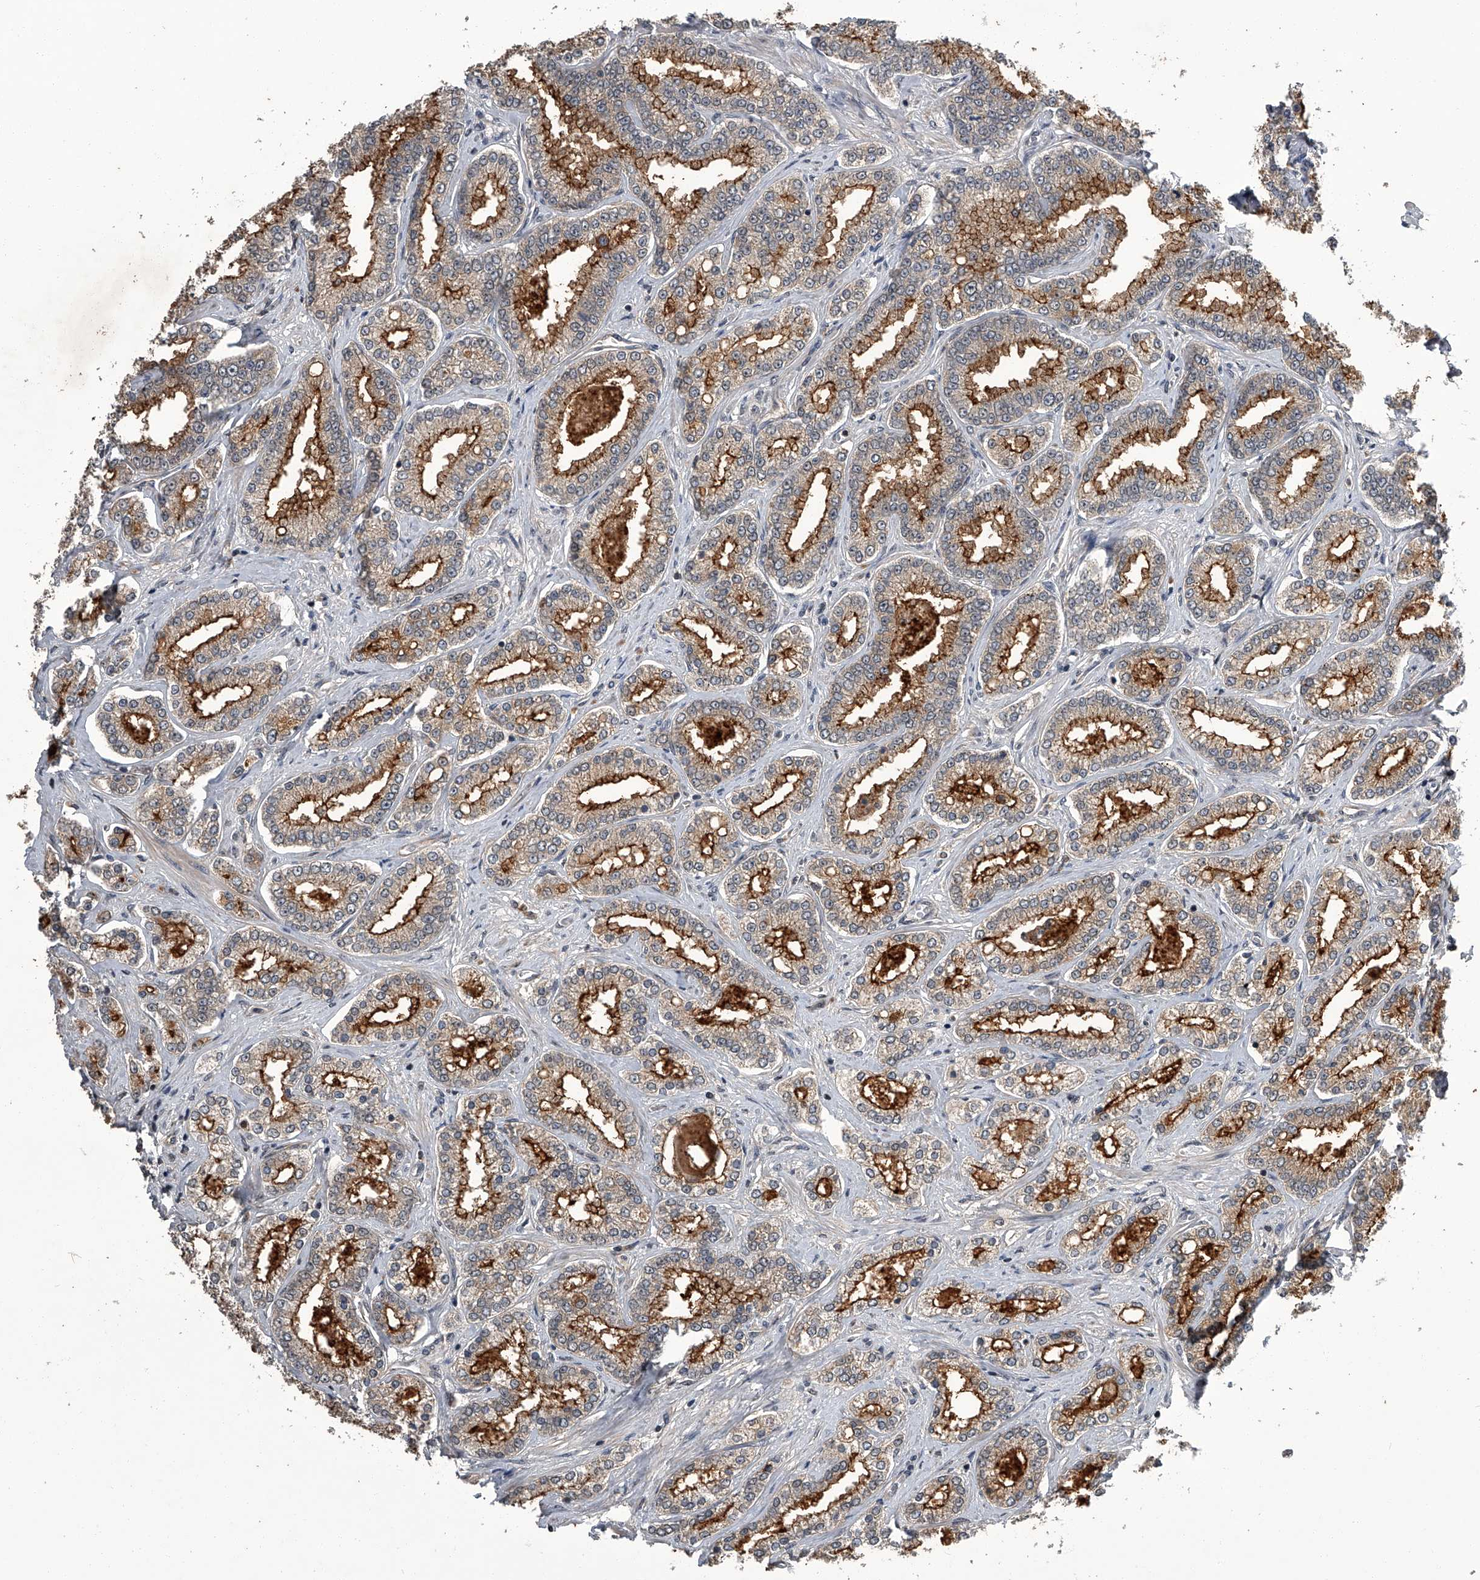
{"staining": {"intensity": "strong", "quantity": "25%-75%", "location": "cytoplasmic/membranous"}, "tissue": "prostate cancer", "cell_type": "Tumor cells", "image_type": "cancer", "snomed": [{"axis": "morphology", "description": "Normal tissue, NOS"}, {"axis": "morphology", "description": "Adenocarcinoma, High grade"}, {"axis": "topography", "description": "Prostate"}], "caption": "IHC micrograph of human prostate cancer stained for a protein (brown), which reveals high levels of strong cytoplasmic/membranous positivity in approximately 25%-75% of tumor cells.", "gene": "SLC12A8", "patient": {"sex": "male", "age": 83}}